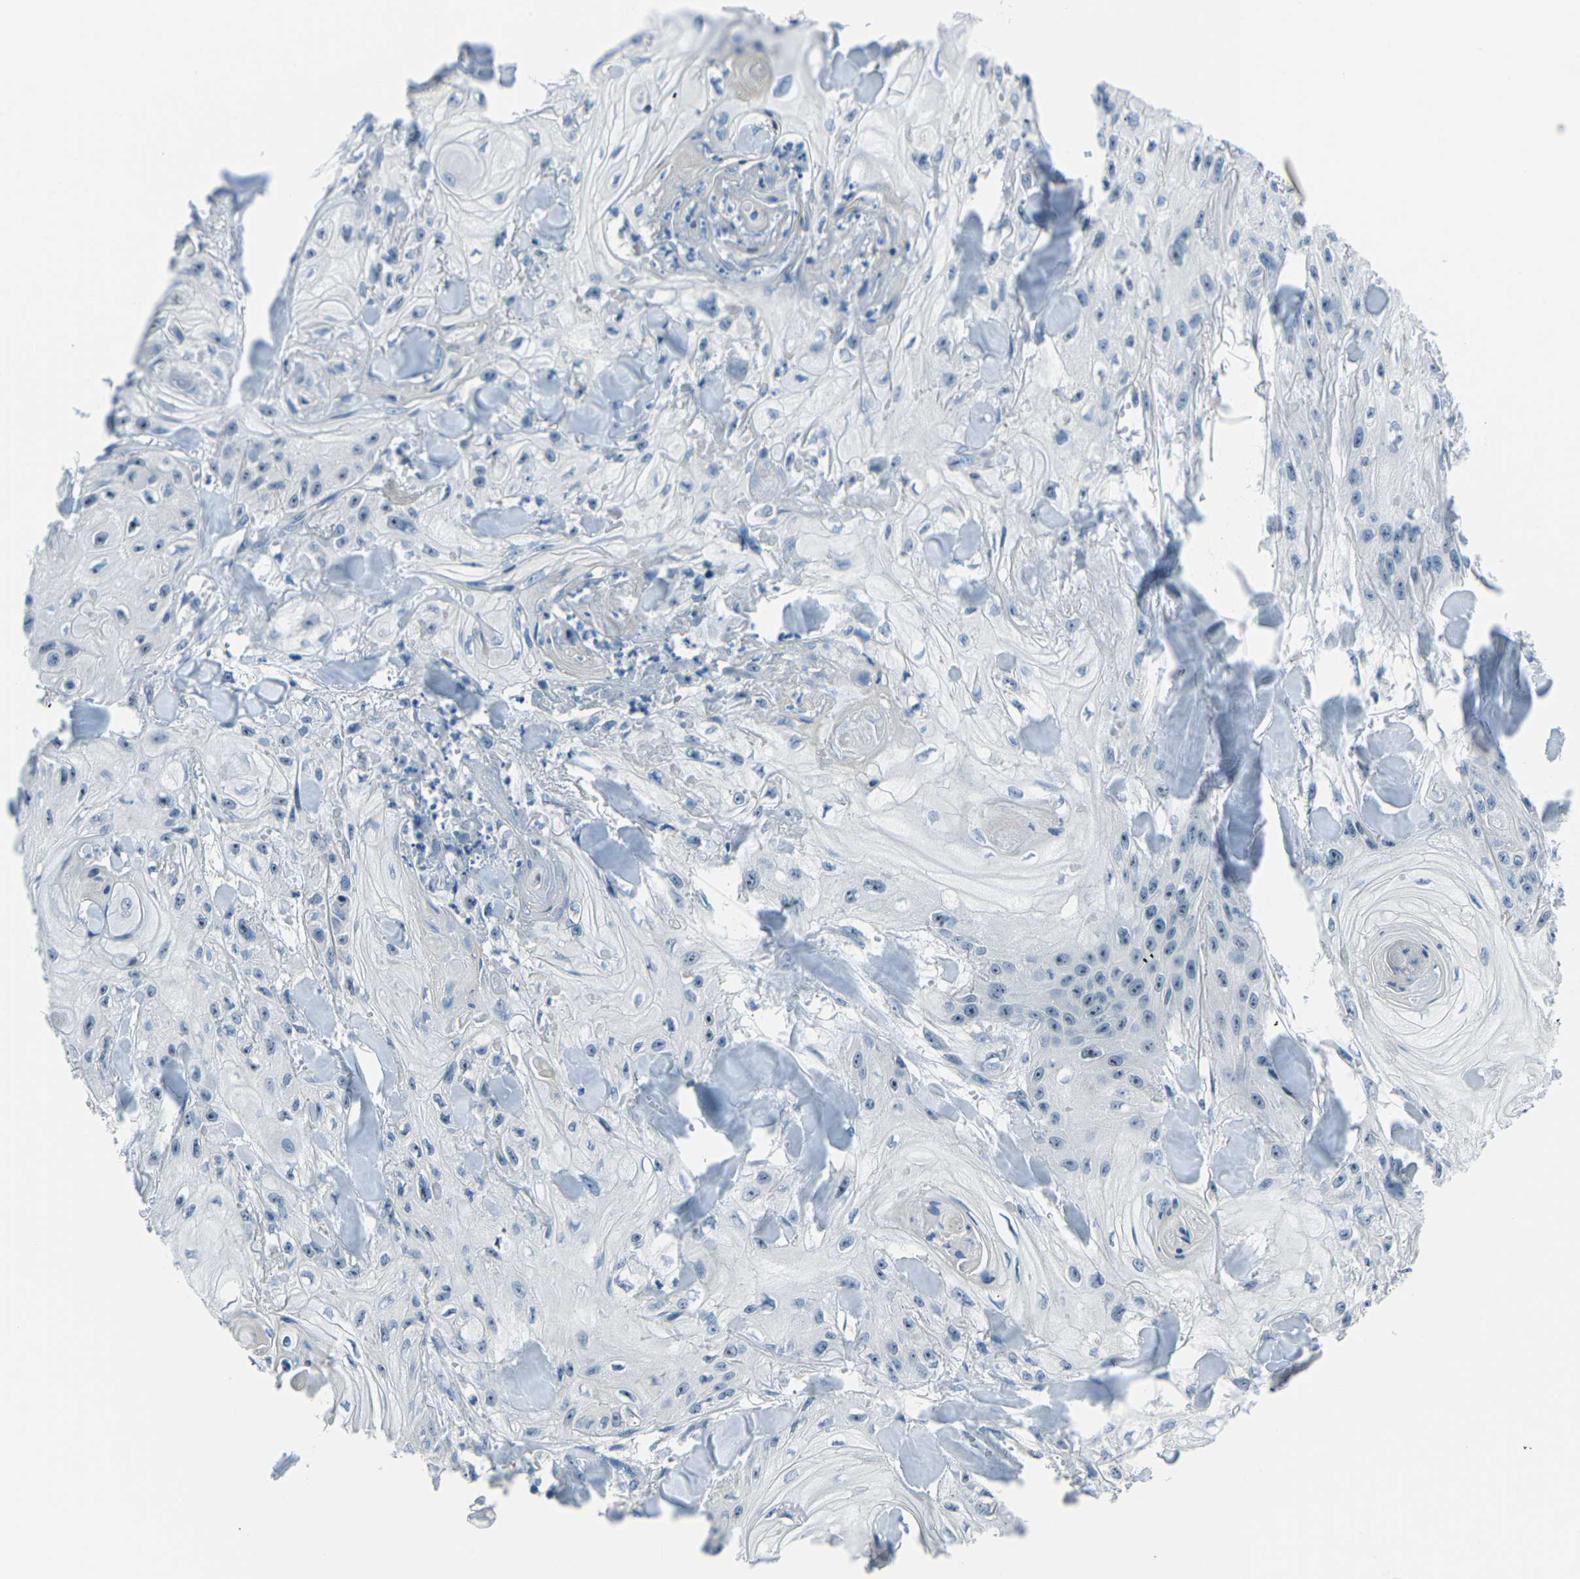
{"staining": {"intensity": "negative", "quantity": "none", "location": "none"}, "tissue": "skin cancer", "cell_type": "Tumor cells", "image_type": "cancer", "snomed": [{"axis": "morphology", "description": "Squamous cell carcinoma, NOS"}, {"axis": "topography", "description": "Skin"}], "caption": "High magnification brightfield microscopy of skin squamous cell carcinoma stained with DAB (3,3'-diaminobenzidine) (brown) and counterstained with hematoxylin (blue): tumor cells show no significant staining. The staining is performed using DAB brown chromogen with nuclei counter-stained in using hematoxylin.", "gene": "RRP1", "patient": {"sex": "male", "age": 74}}